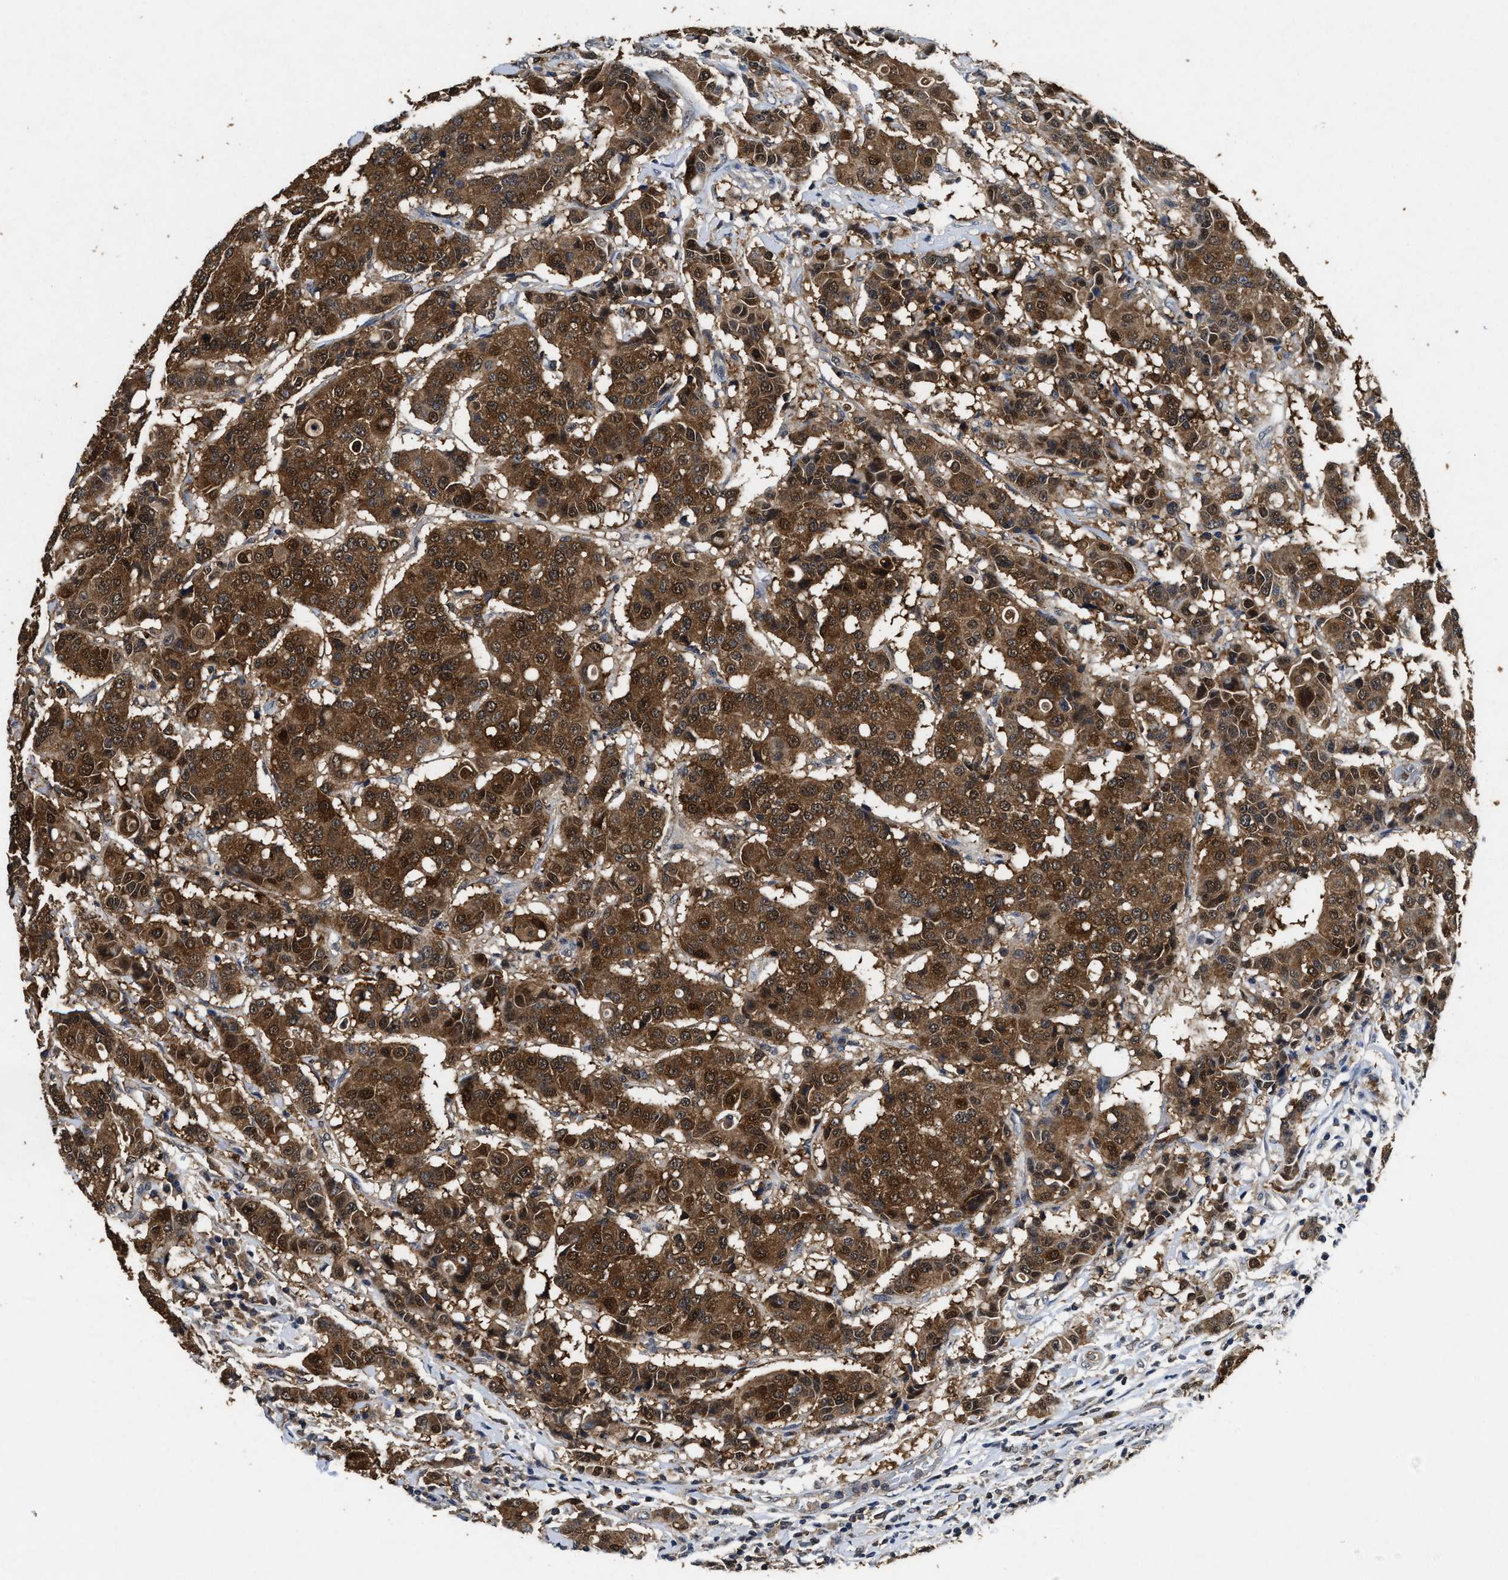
{"staining": {"intensity": "moderate", "quantity": ">75%", "location": "cytoplasmic/membranous,nuclear"}, "tissue": "breast cancer", "cell_type": "Tumor cells", "image_type": "cancer", "snomed": [{"axis": "morphology", "description": "Duct carcinoma"}, {"axis": "topography", "description": "Breast"}], "caption": "Human breast infiltrating ductal carcinoma stained for a protein (brown) shows moderate cytoplasmic/membranous and nuclear positive staining in about >75% of tumor cells.", "gene": "ACAT2", "patient": {"sex": "female", "age": 27}}